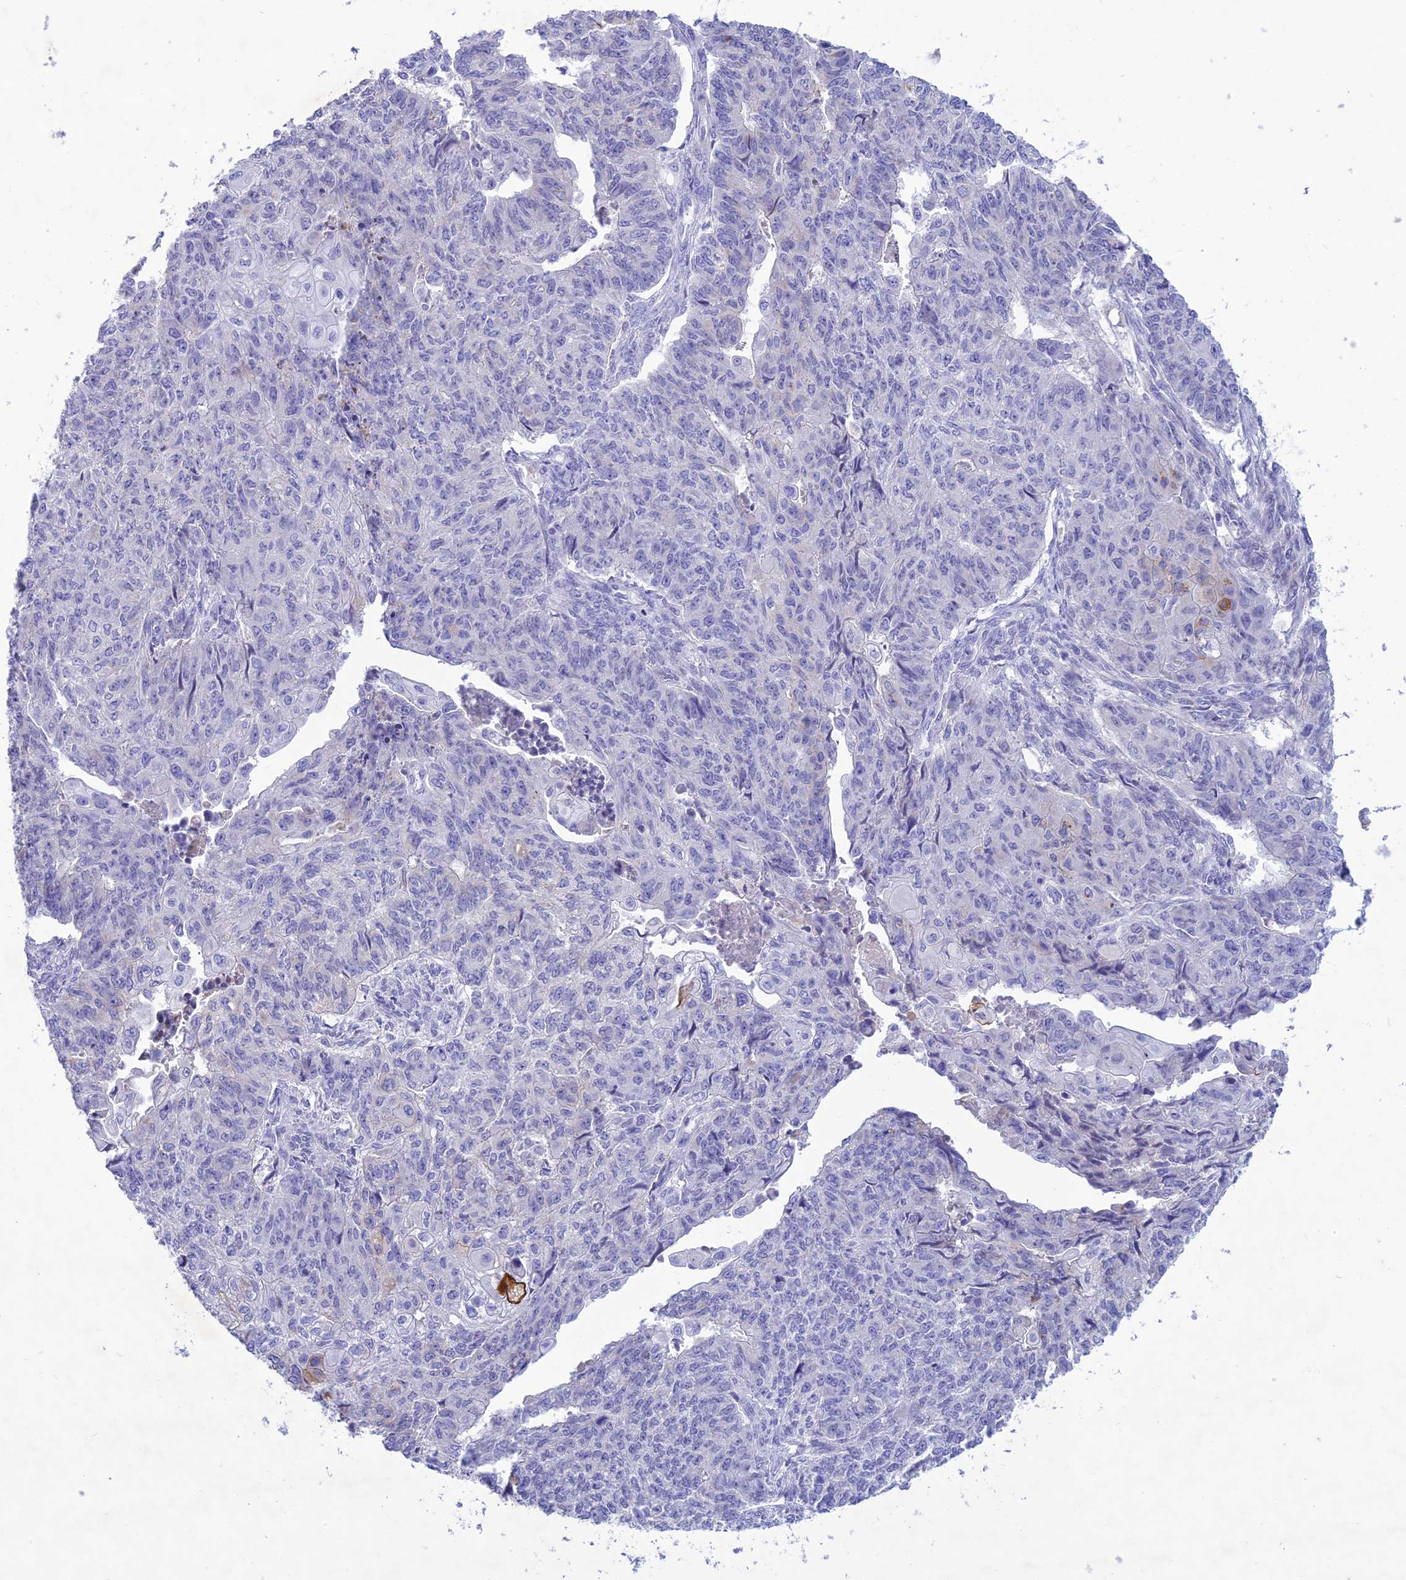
{"staining": {"intensity": "negative", "quantity": "none", "location": "none"}, "tissue": "endometrial cancer", "cell_type": "Tumor cells", "image_type": "cancer", "snomed": [{"axis": "morphology", "description": "Adenocarcinoma, NOS"}, {"axis": "topography", "description": "Endometrium"}], "caption": "This is an immunohistochemistry micrograph of human endometrial adenocarcinoma. There is no expression in tumor cells.", "gene": "SLC13A5", "patient": {"sex": "female", "age": 32}}